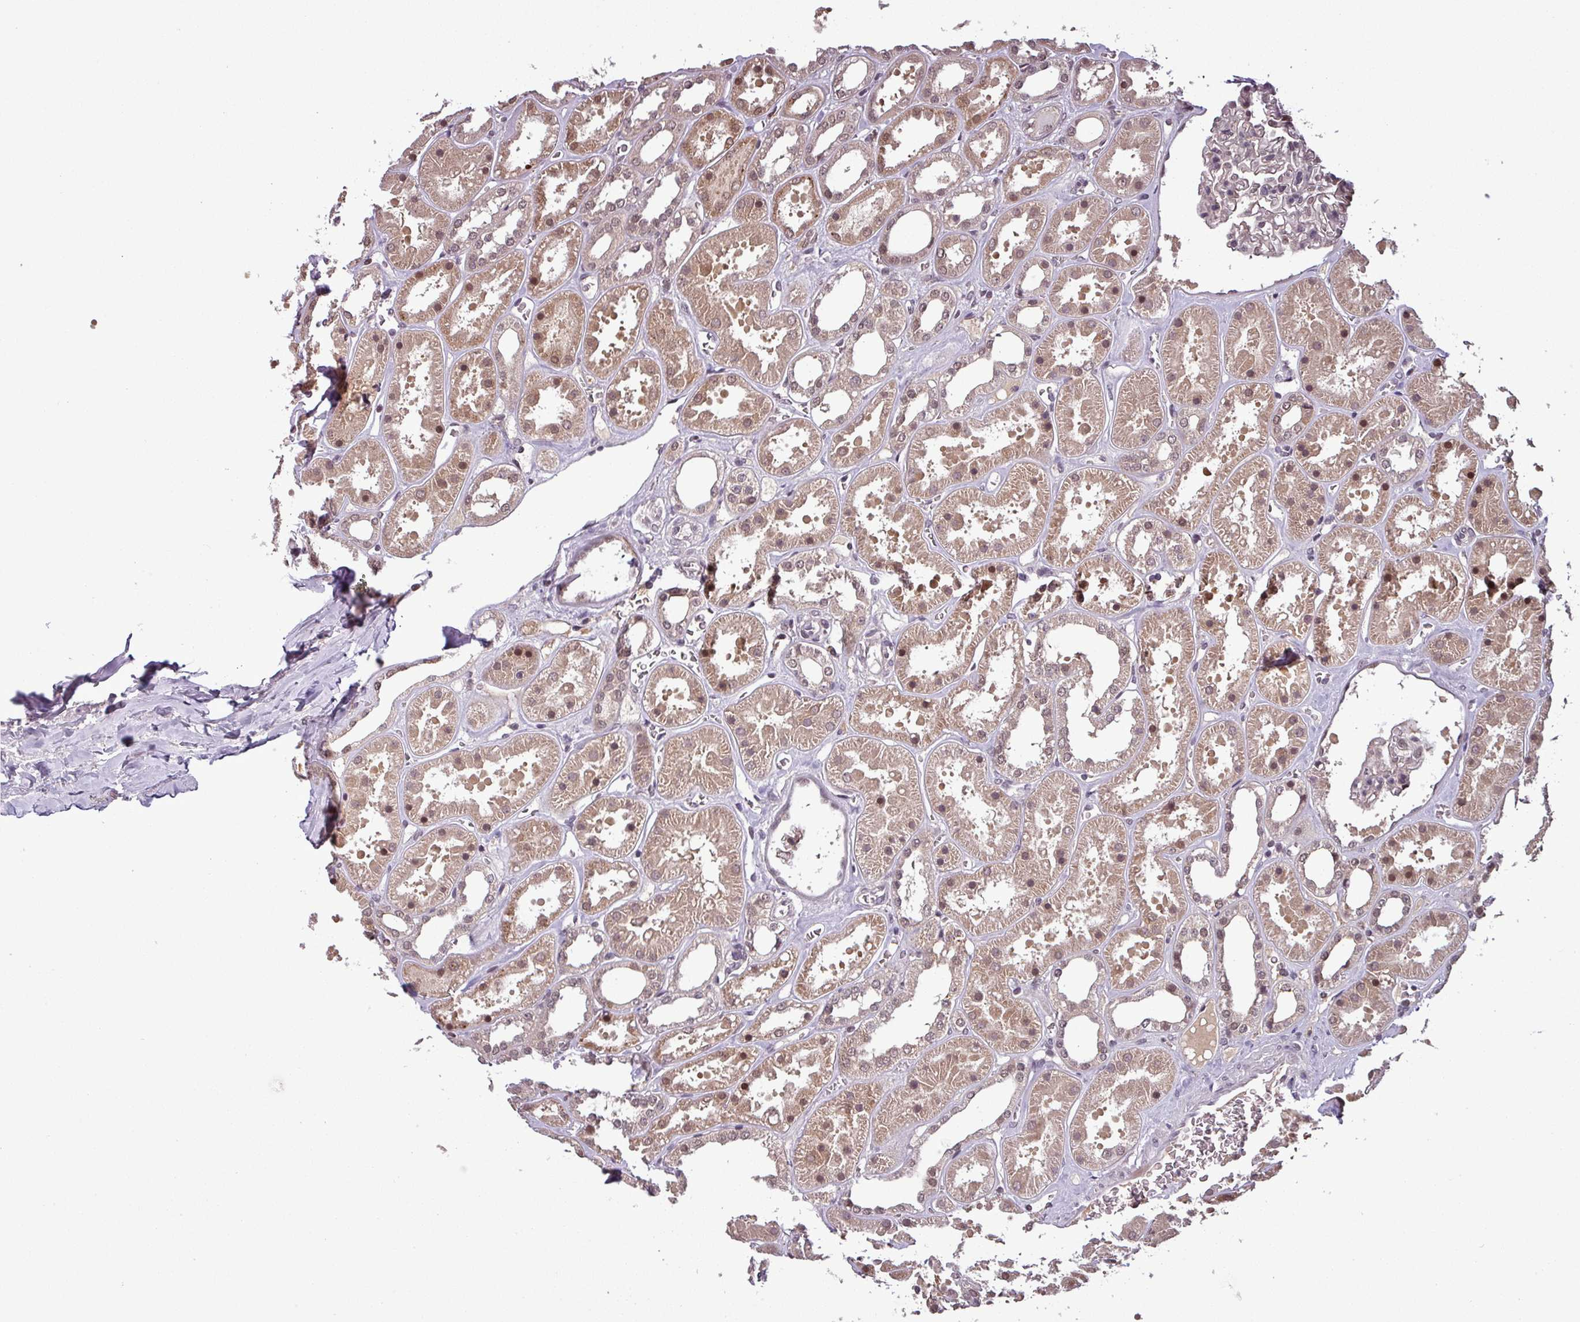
{"staining": {"intensity": "moderate", "quantity": "<25%", "location": "nuclear"}, "tissue": "kidney", "cell_type": "Cells in glomeruli", "image_type": "normal", "snomed": [{"axis": "morphology", "description": "Normal tissue, NOS"}, {"axis": "topography", "description": "Kidney"}], "caption": "Protein staining by IHC displays moderate nuclear positivity in approximately <25% of cells in glomeruli in benign kidney.", "gene": "NOB1", "patient": {"sex": "female", "age": 41}}